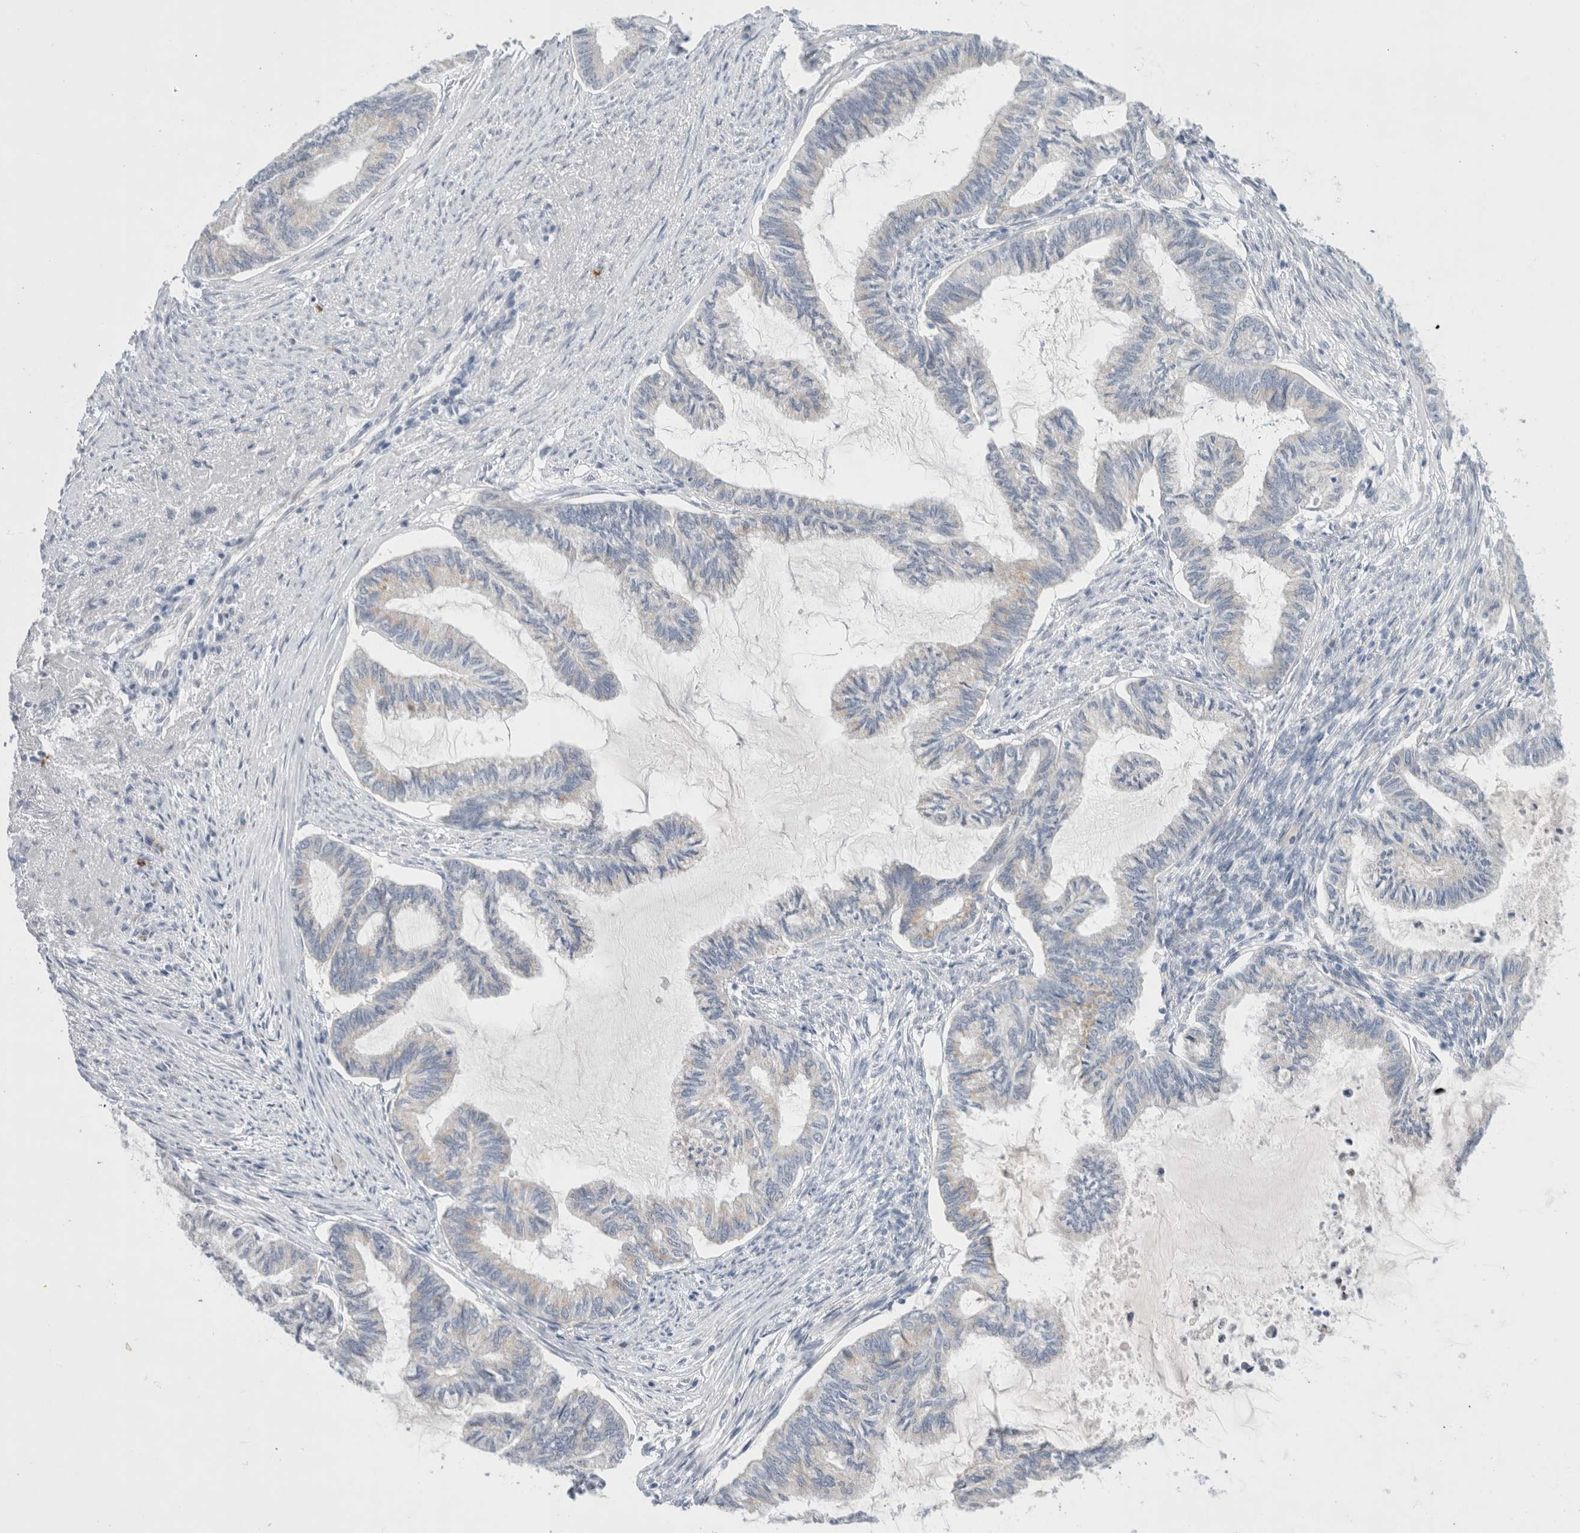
{"staining": {"intensity": "negative", "quantity": "none", "location": "none"}, "tissue": "endometrial cancer", "cell_type": "Tumor cells", "image_type": "cancer", "snomed": [{"axis": "morphology", "description": "Adenocarcinoma, NOS"}, {"axis": "topography", "description": "Endometrium"}], "caption": "IHC histopathology image of neoplastic tissue: endometrial cancer (adenocarcinoma) stained with DAB demonstrates no significant protein expression in tumor cells. (DAB immunohistochemistry (IHC) visualized using brightfield microscopy, high magnification).", "gene": "SLC22A12", "patient": {"sex": "female", "age": 86}}